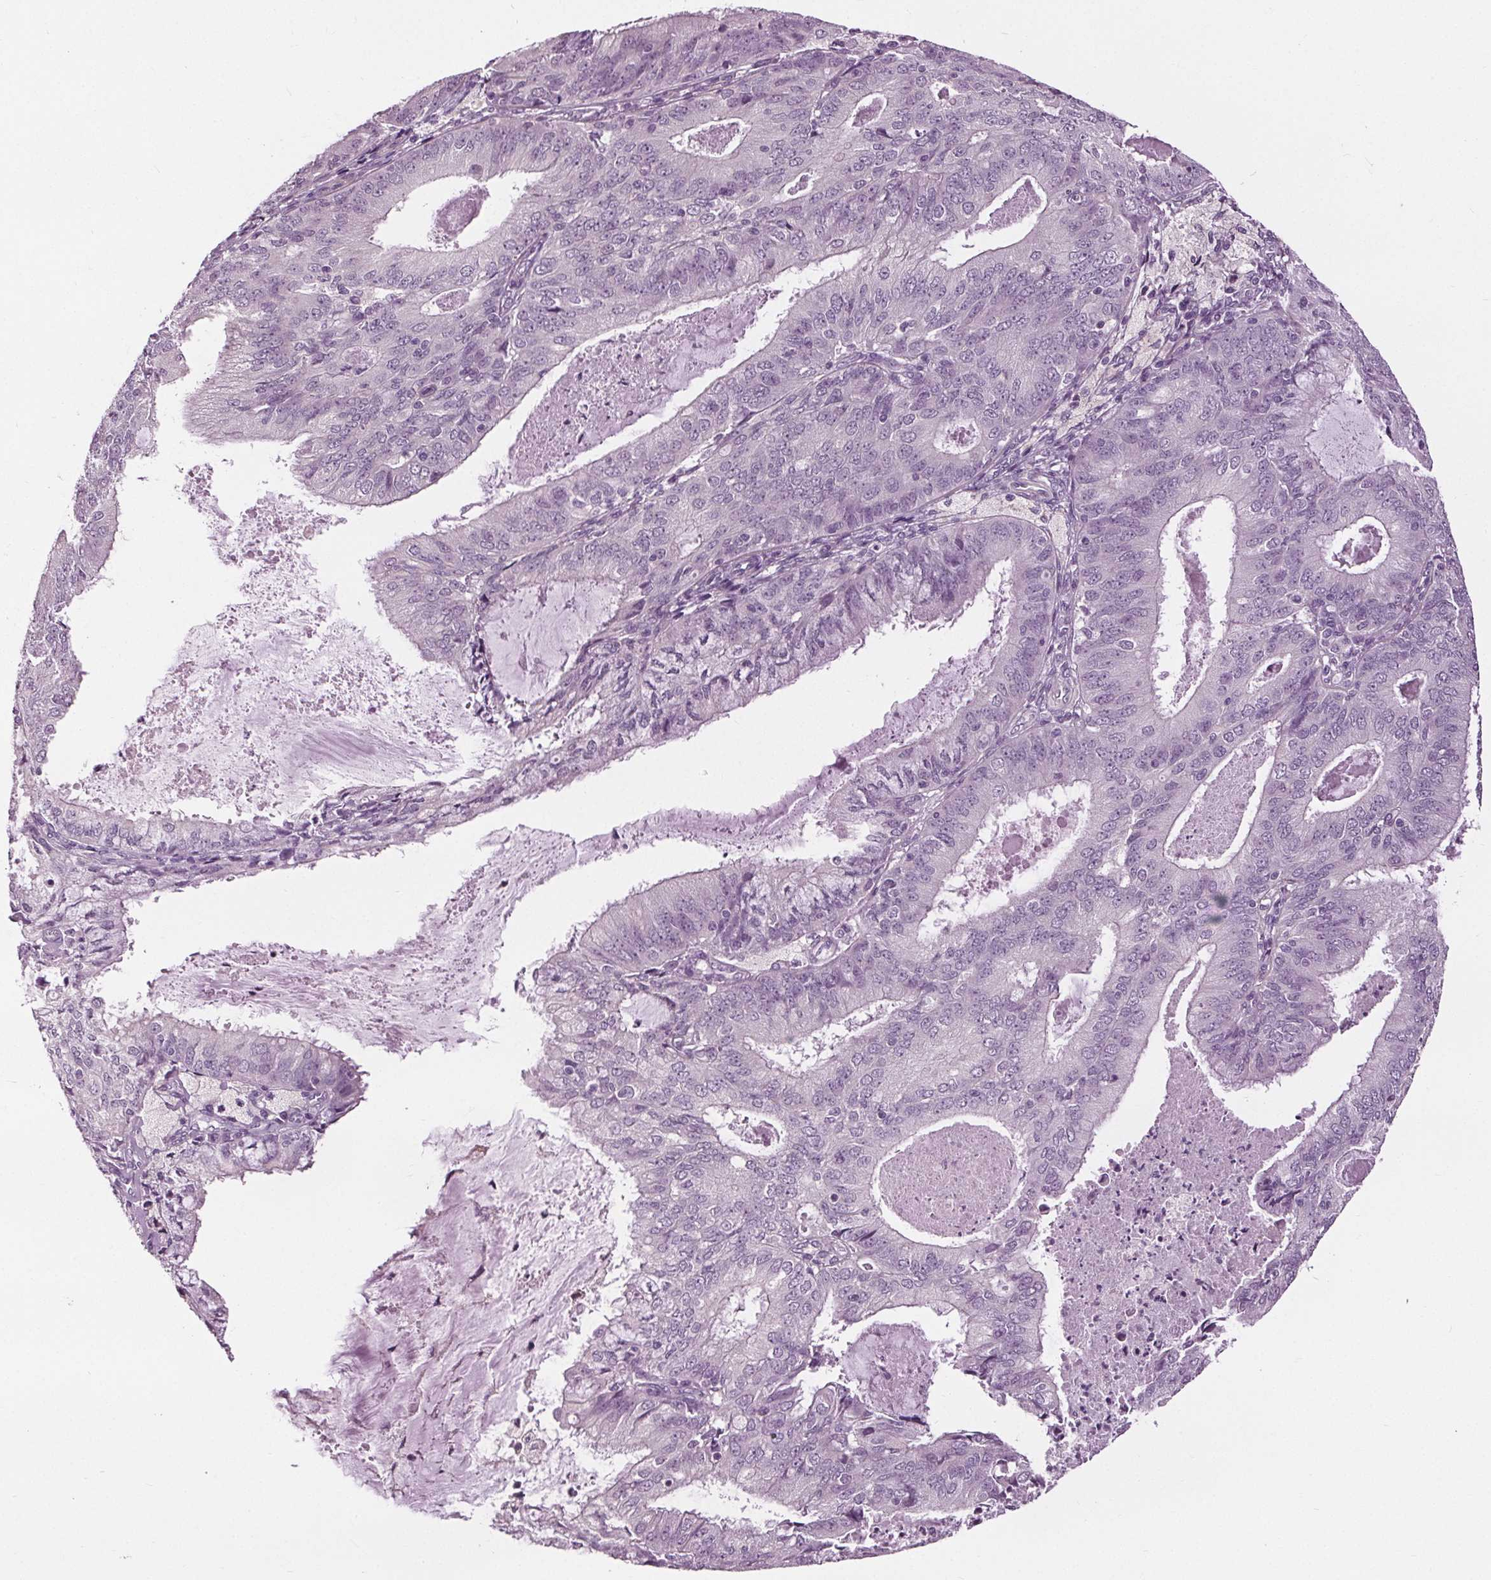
{"staining": {"intensity": "negative", "quantity": "none", "location": "none"}, "tissue": "endometrial cancer", "cell_type": "Tumor cells", "image_type": "cancer", "snomed": [{"axis": "morphology", "description": "Adenocarcinoma, NOS"}, {"axis": "topography", "description": "Endometrium"}], "caption": "Endometrial cancer was stained to show a protein in brown. There is no significant staining in tumor cells. (DAB (3,3'-diaminobenzidine) immunohistochemistry (IHC) with hematoxylin counter stain).", "gene": "RASA1", "patient": {"sex": "female", "age": 57}}